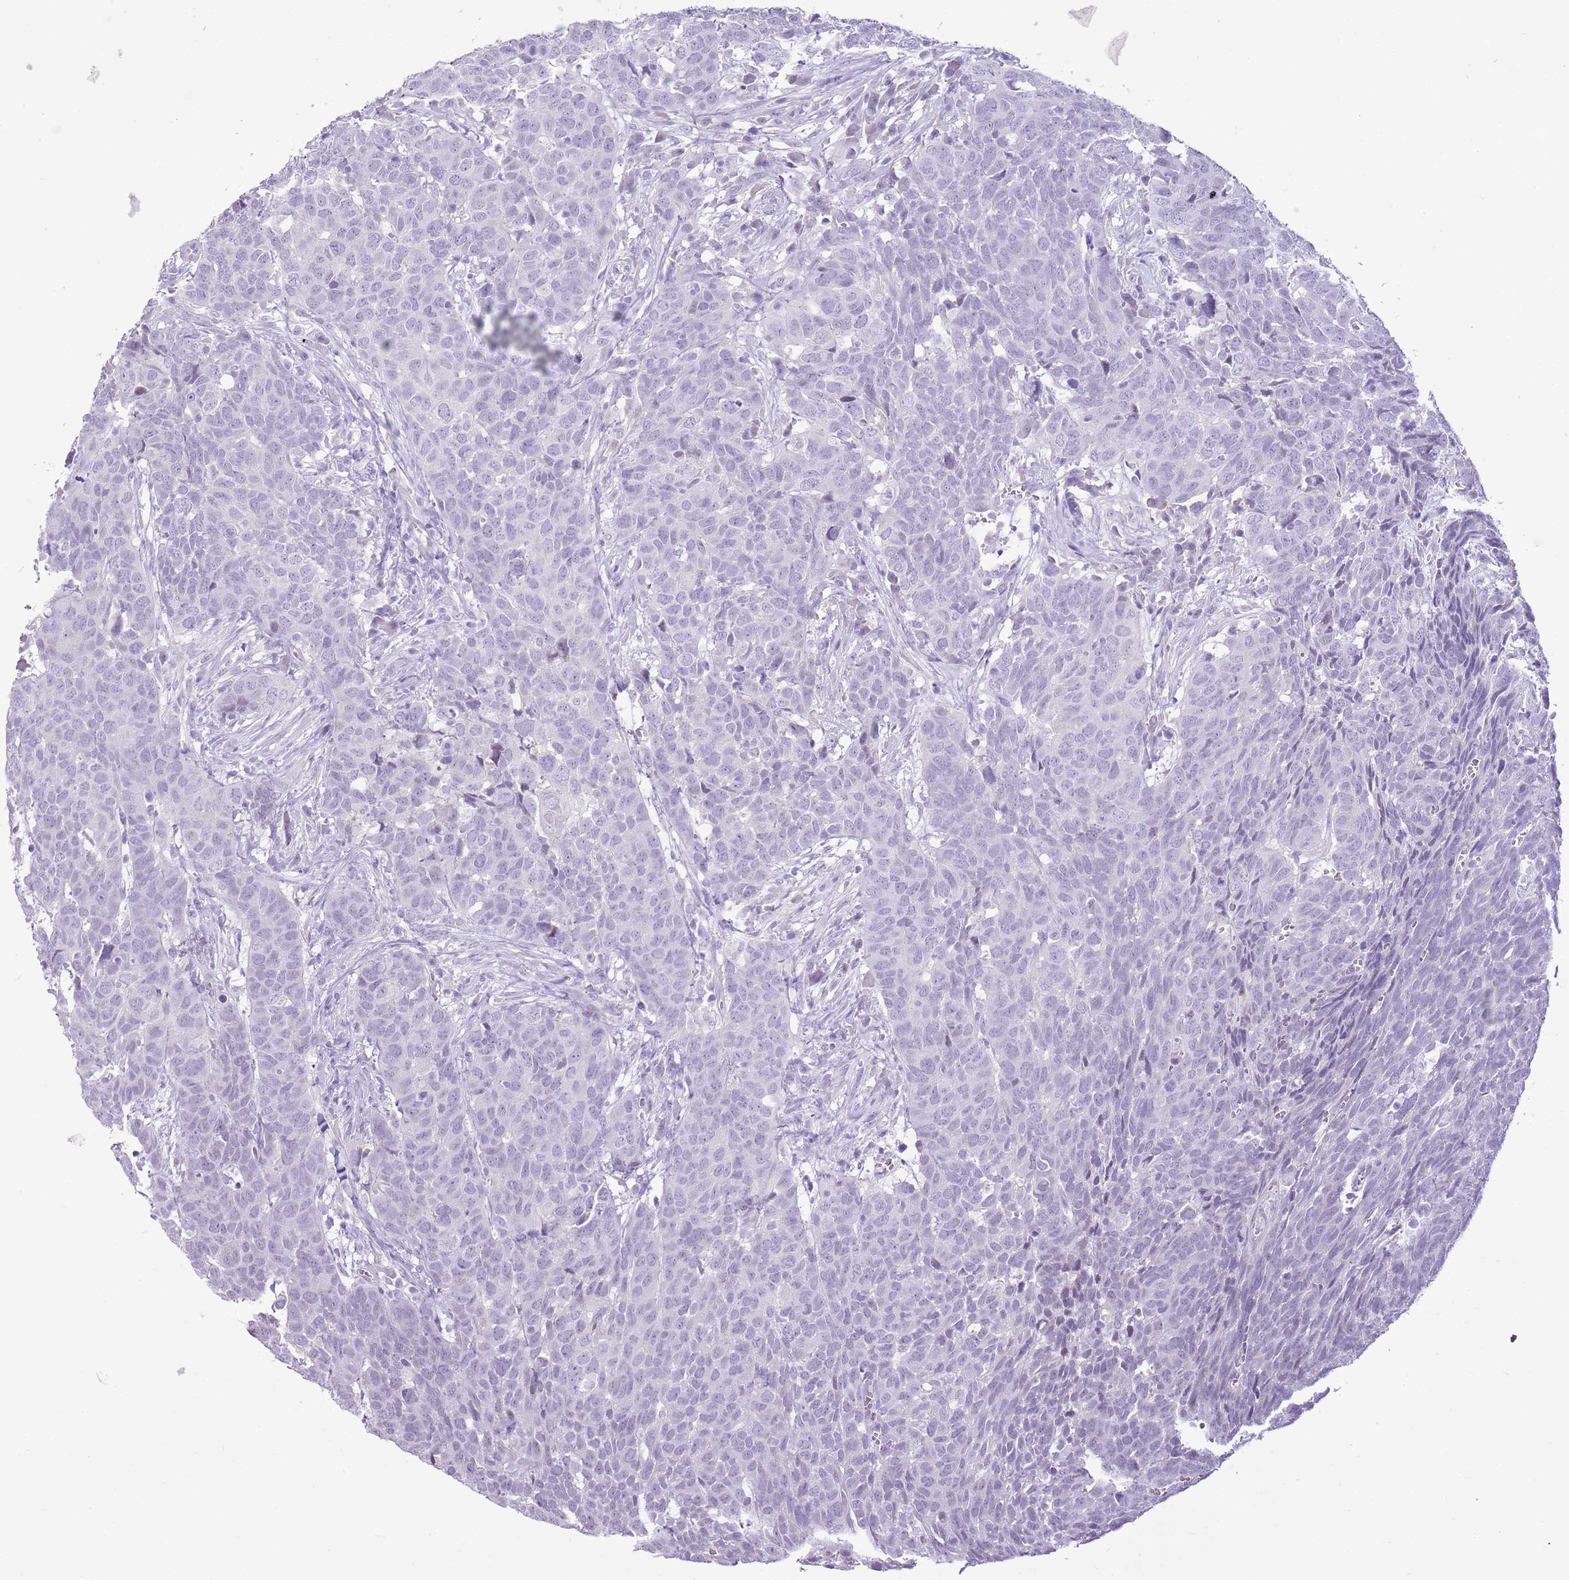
{"staining": {"intensity": "negative", "quantity": "none", "location": "none"}, "tissue": "head and neck cancer", "cell_type": "Tumor cells", "image_type": "cancer", "snomed": [{"axis": "morphology", "description": "Squamous cell carcinoma, NOS"}, {"axis": "topography", "description": "Head-Neck"}], "caption": "Tumor cells are negative for protein expression in human head and neck cancer (squamous cell carcinoma). Brightfield microscopy of immunohistochemistry (IHC) stained with DAB (brown) and hematoxylin (blue), captured at high magnification.", "gene": "RPL3L", "patient": {"sex": "male", "age": 66}}